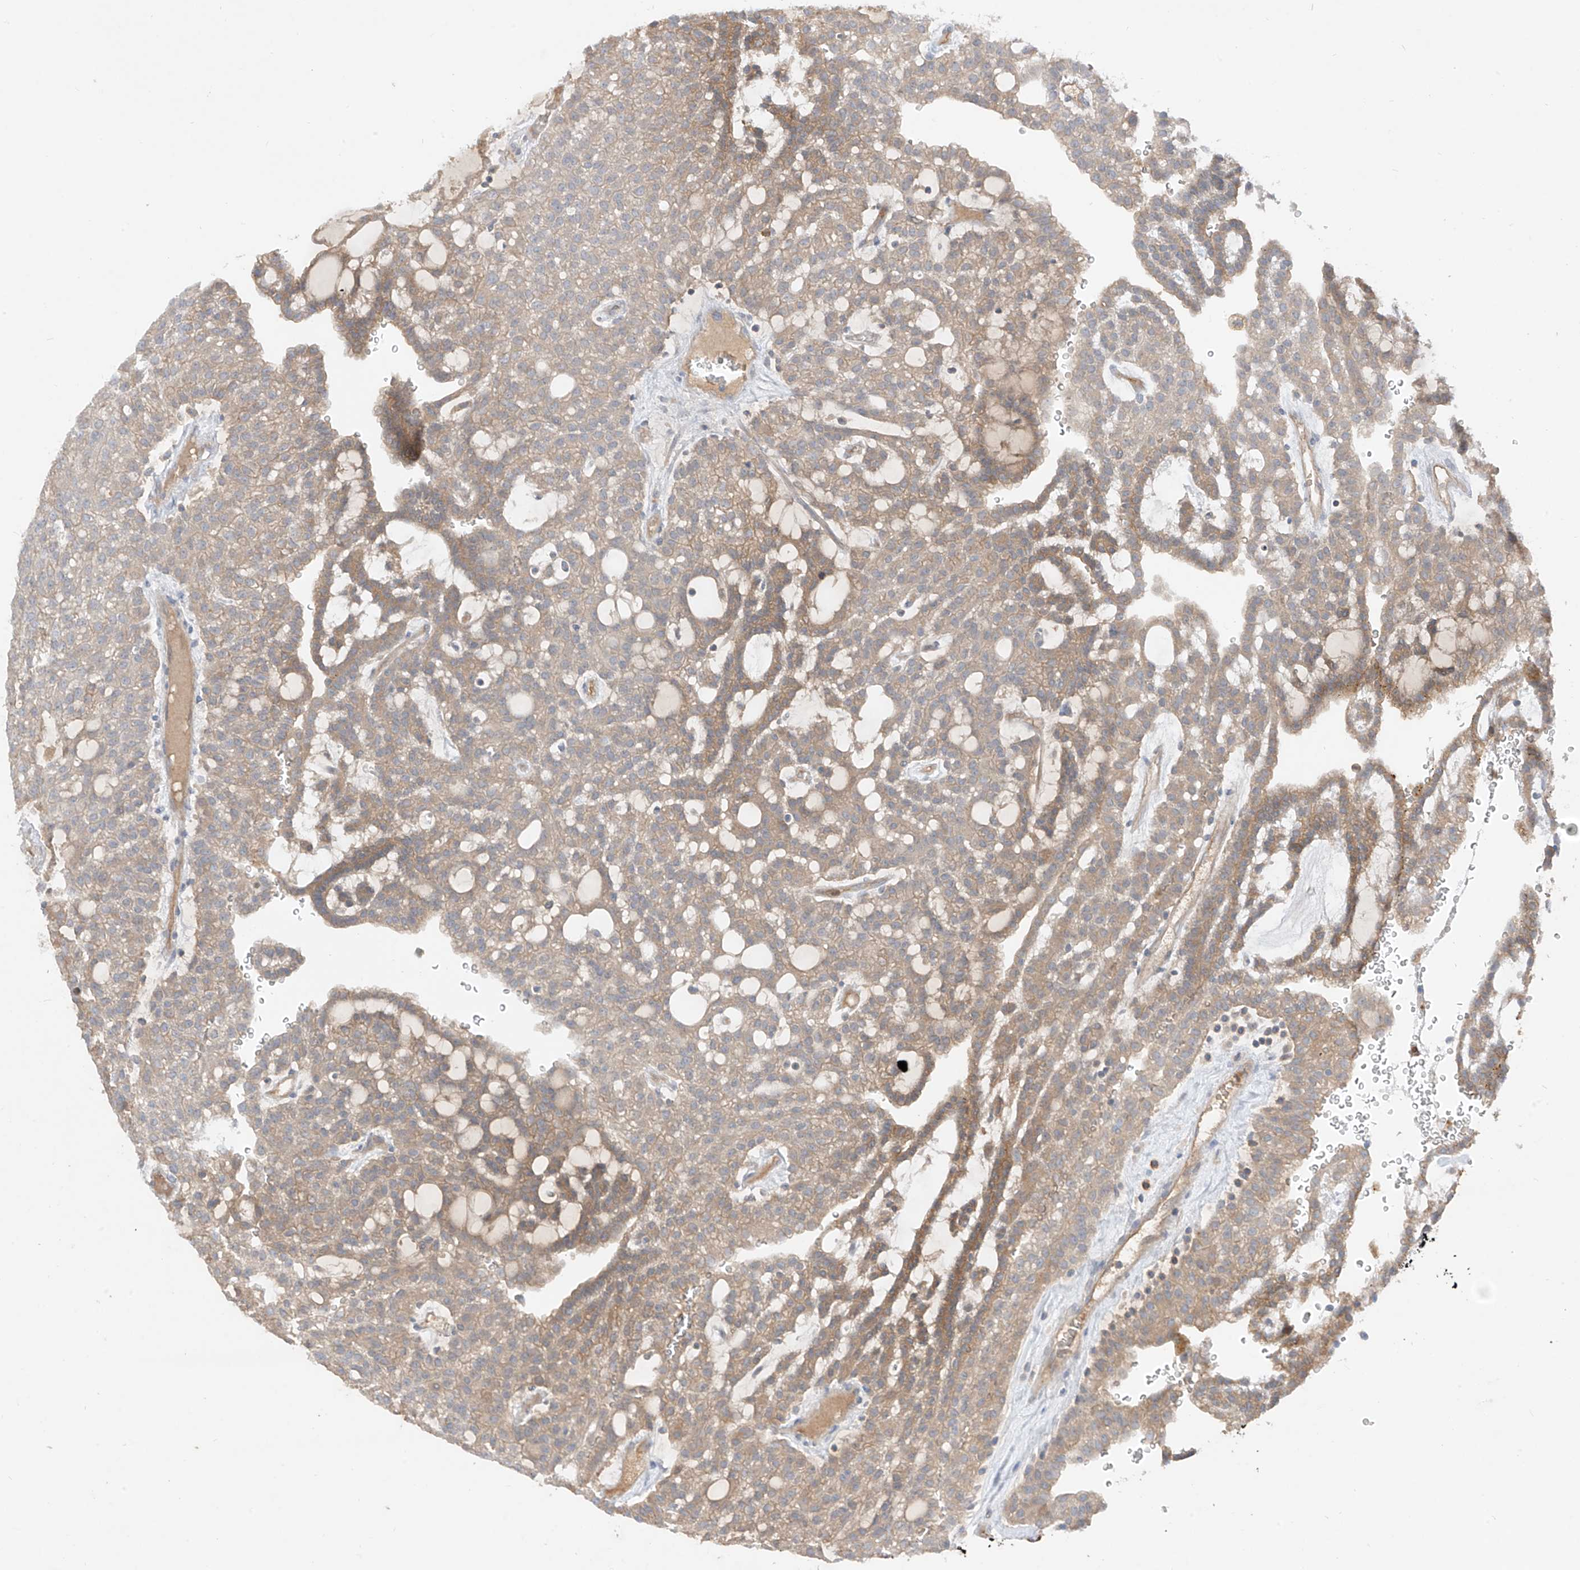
{"staining": {"intensity": "weak", "quantity": "<25%", "location": "cytoplasmic/membranous"}, "tissue": "renal cancer", "cell_type": "Tumor cells", "image_type": "cancer", "snomed": [{"axis": "morphology", "description": "Adenocarcinoma, NOS"}, {"axis": "topography", "description": "Kidney"}], "caption": "Immunohistochemistry image of neoplastic tissue: human renal cancer (adenocarcinoma) stained with DAB exhibits no significant protein positivity in tumor cells.", "gene": "CACNA2D4", "patient": {"sex": "male", "age": 63}}